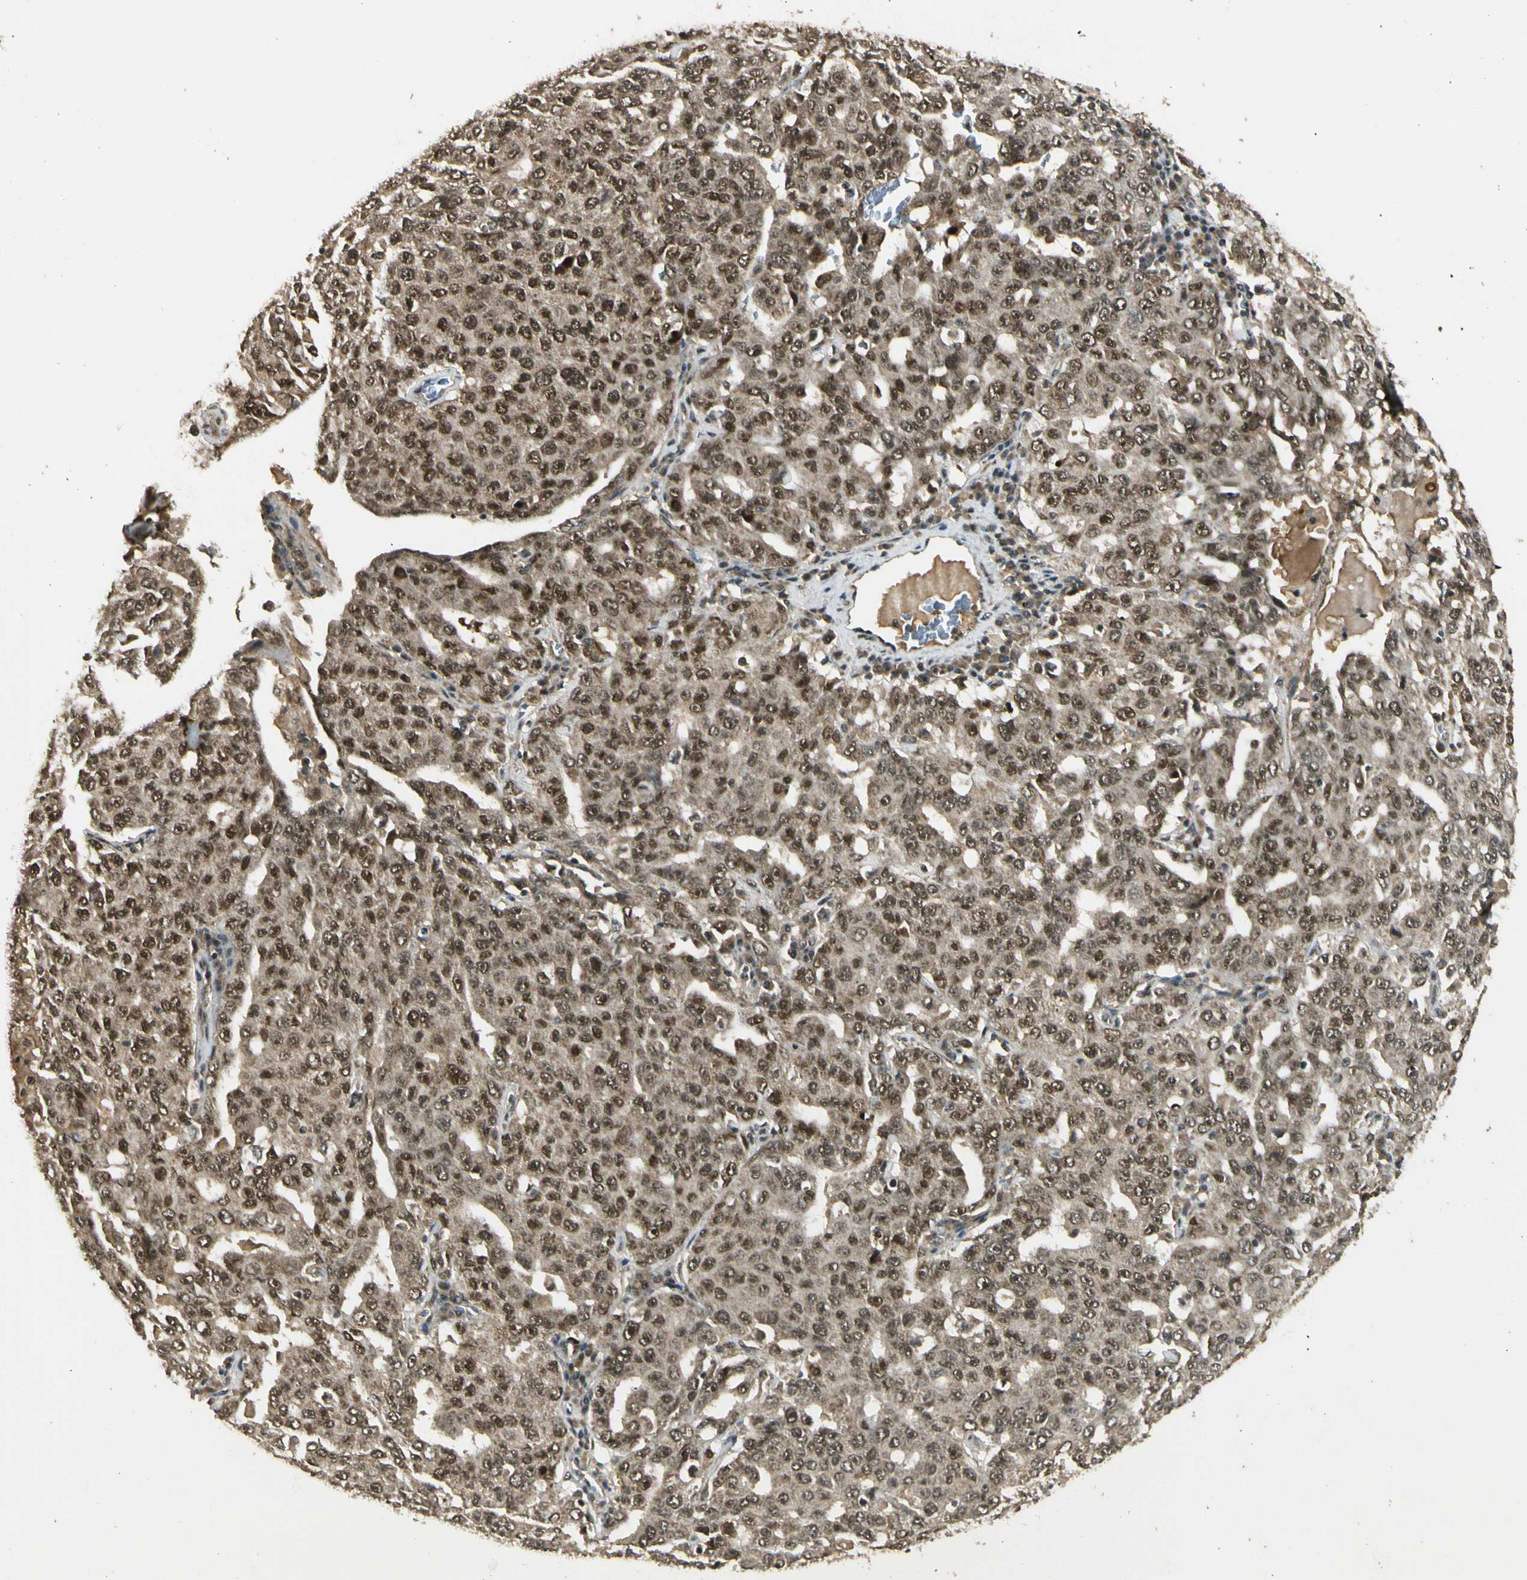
{"staining": {"intensity": "moderate", "quantity": ">75%", "location": "cytoplasmic/membranous,nuclear"}, "tissue": "ovarian cancer", "cell_type": "Tumor cells", "image_type": "cancer", "snomed": [{"axis": "morphology", "description": "Carcinoma, endometroid"}, {"axis": "topography", "description": "Ovary"}], "caption": "Moderate cytoplasmic/membranous and nuclear positivity is appreciated in approximately >75% of tumor cells in ovarian cancer.", "gene": "ZNF135", "patient": {"sex": "female", "age": 62}}